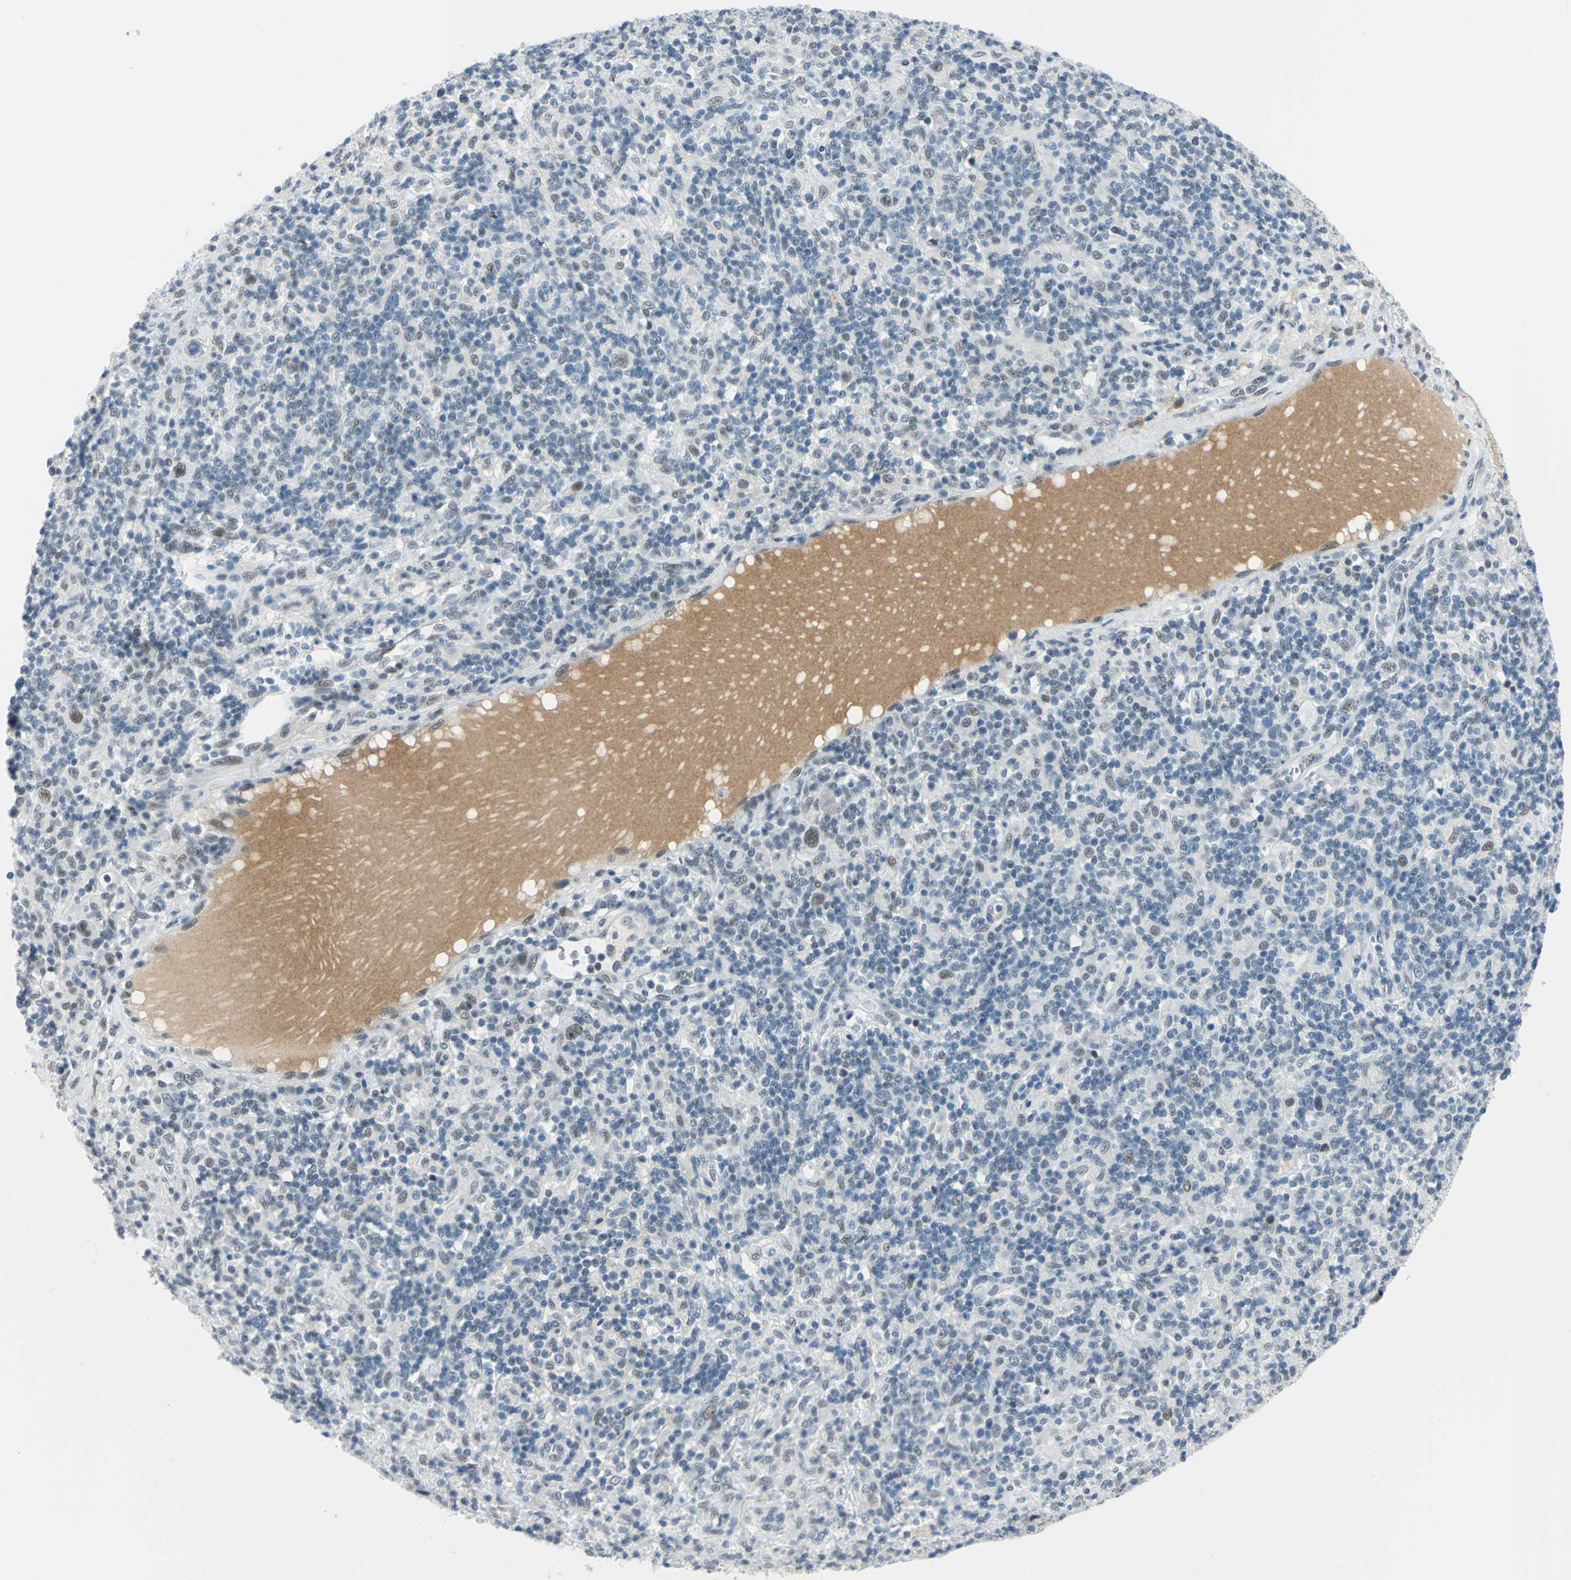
{"staining": {"intensity": "weak", "quantity": "25%-75%", "location": "nuclear"}, "tissue": "lymphoma", "cell_type": "Tumor cells", "image_type": "cancer", "snomed": [{"axis": "morphology", "description": "Hodgkin's disease, NOS"}, {"axis": "topography", "description": "Lymph node"}], "caption": "This is a photomicrograph of immunohistochemistry staining of Hodgkin's disease, which shows weak staining in the nuclear of tumor cells.", "gene": "MTMR10", "patient": {"sex": "male", "age": 70}}